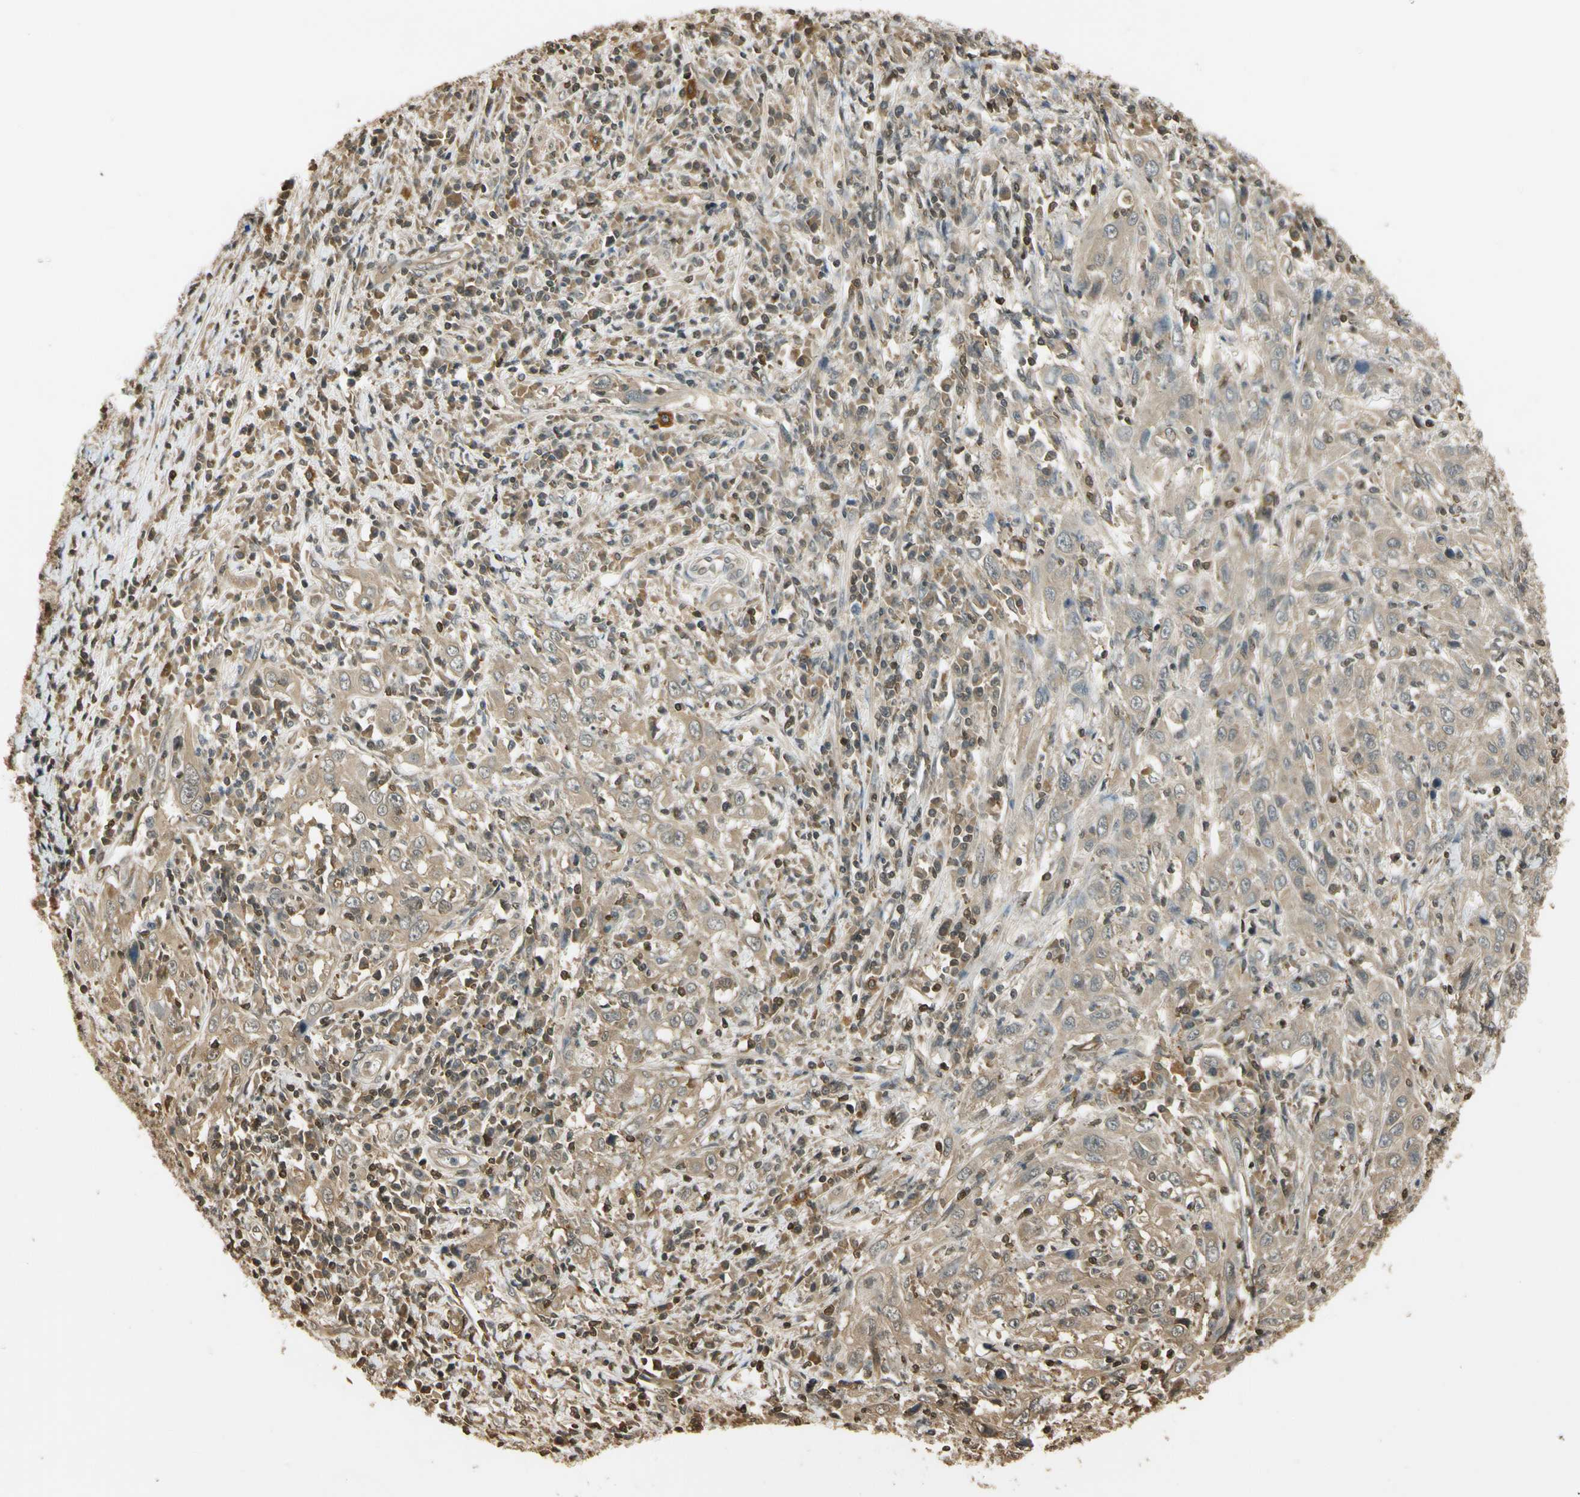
{"staining": {"intensity": "weak", "quantity": ">75%", "location": "cytoplasmic/membranous"}, "tissue": "cervical cancer", "cell_type": "Tumor cells", "image_type": "cancer", "snomed": [{"axis": "morphology", "description": "Squamous cell carcinoma, NOS"}, {"axis": "topography", "description": "Cervix"}], "caption": "Immunohistochemical staining of cervical cancer reveals low levels of weak cytoplasmic/membranous expression in about >75% of tumor cells. The staining is performed using DAB brown chromogen to label protein expression. The nuclei are counter-stained blue using hematoxylin.", "gene": "SOD1", "patient": {"sex": "female", "age": 46}}